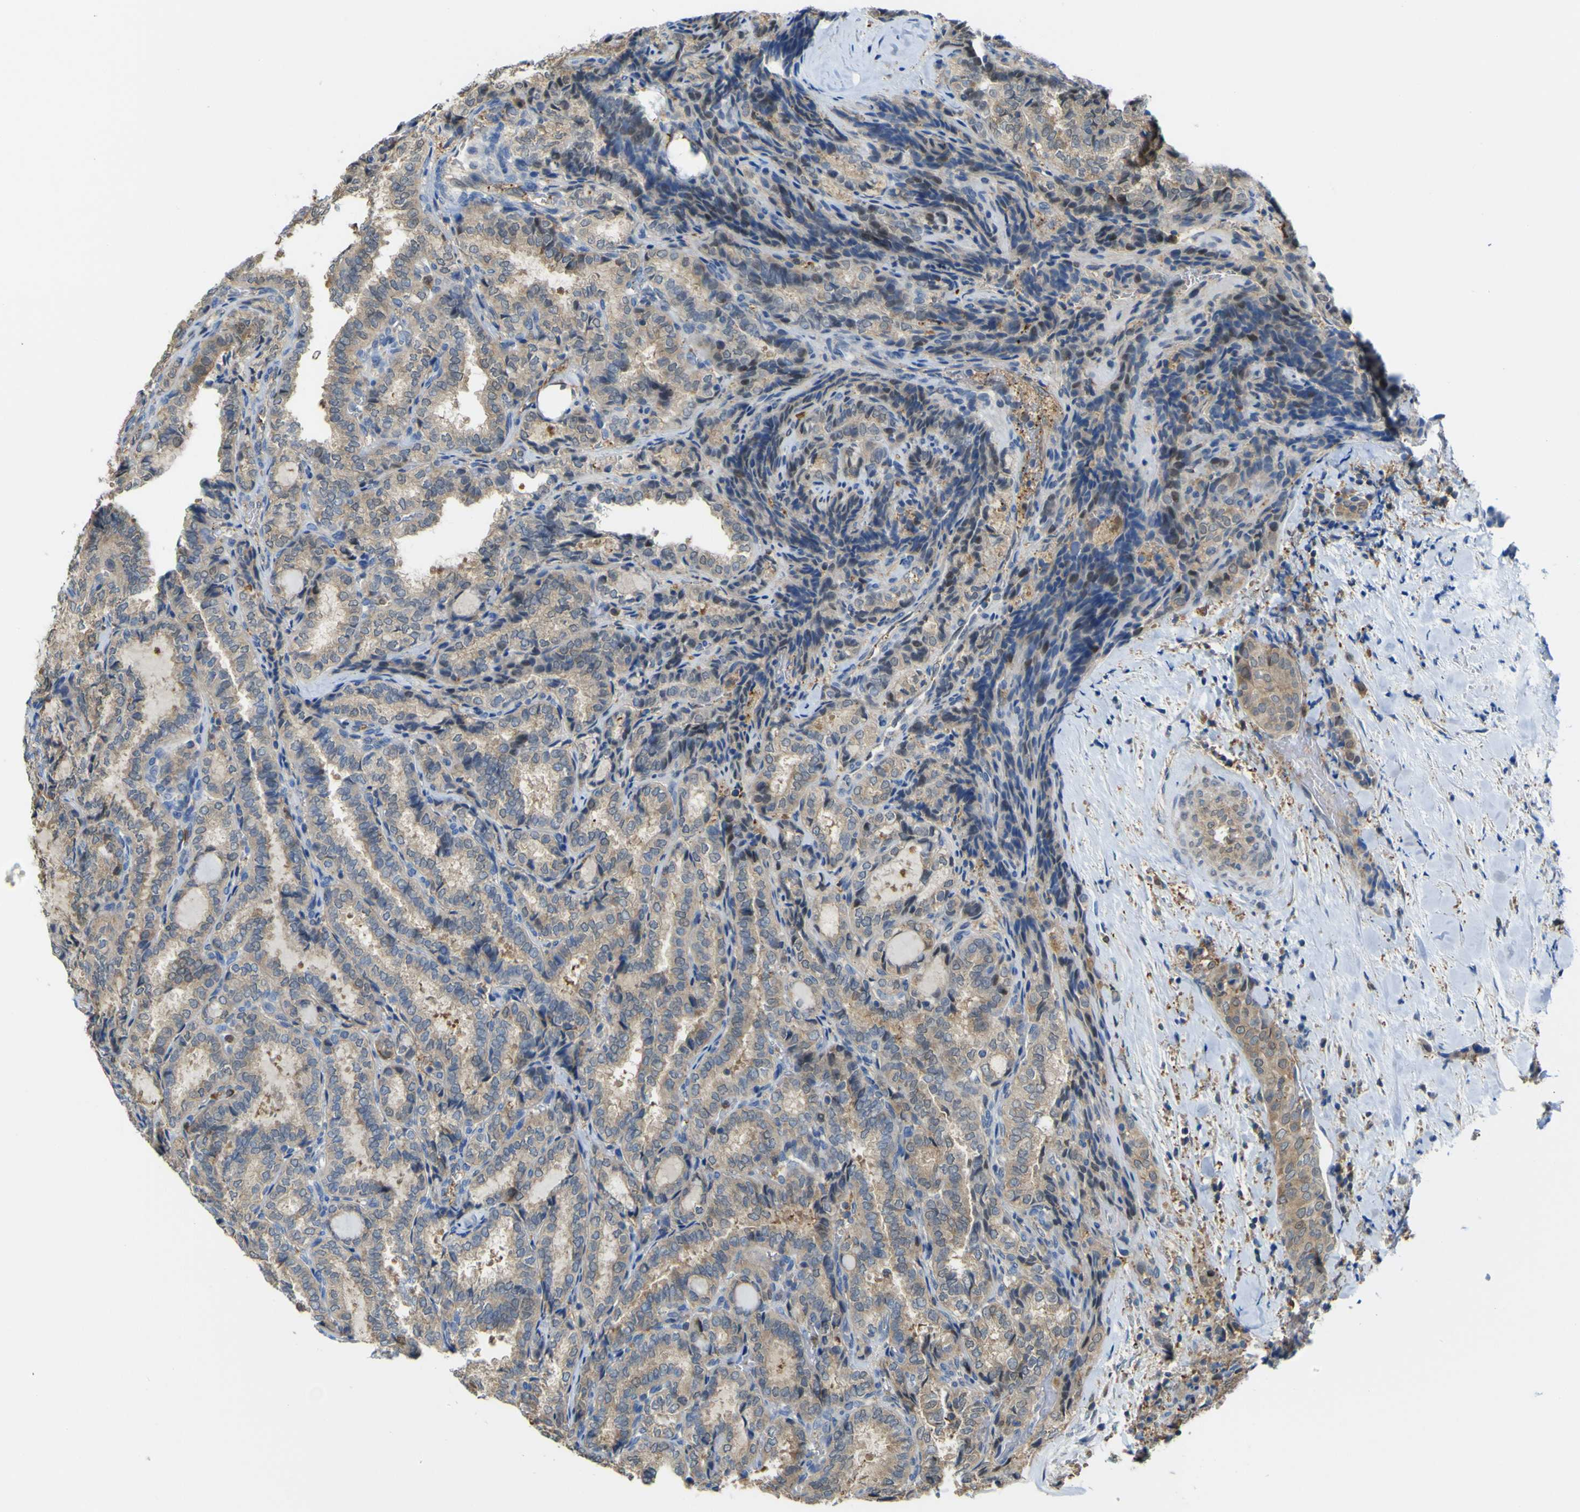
{"staining": {"intensity": "moderate", "quantity": ">75%", "location": "cytoplasmic/membranous"}, "tissue": "thyroid cancer", "cell_type": "Tumor cells", "image_type": "cancer", "snomed": [{"axis": "morphology", "description": "Normal tissue, NOS"}, {"axis": "morphology", "description": "Papillary adenocarcinoma, NOS"}, {"axis": "topography", "description": "Thyroid gland"}], "caption": "An immunohistochemistry (IHC) image of tumor tissue is shown. Protein staining in brown labels moderate cytoplasmic/membranous positivity in thyroid cancer within tumor cells. The staining was performed using DAB (3,3'-diaminobenzidine) to visualize the protein expression in brown, while the nuclei were stained in blue with hematoxylin (Magnification: 20x).", "gene": "ABHD3", "patient": {"sex": "female", "age": 30}}